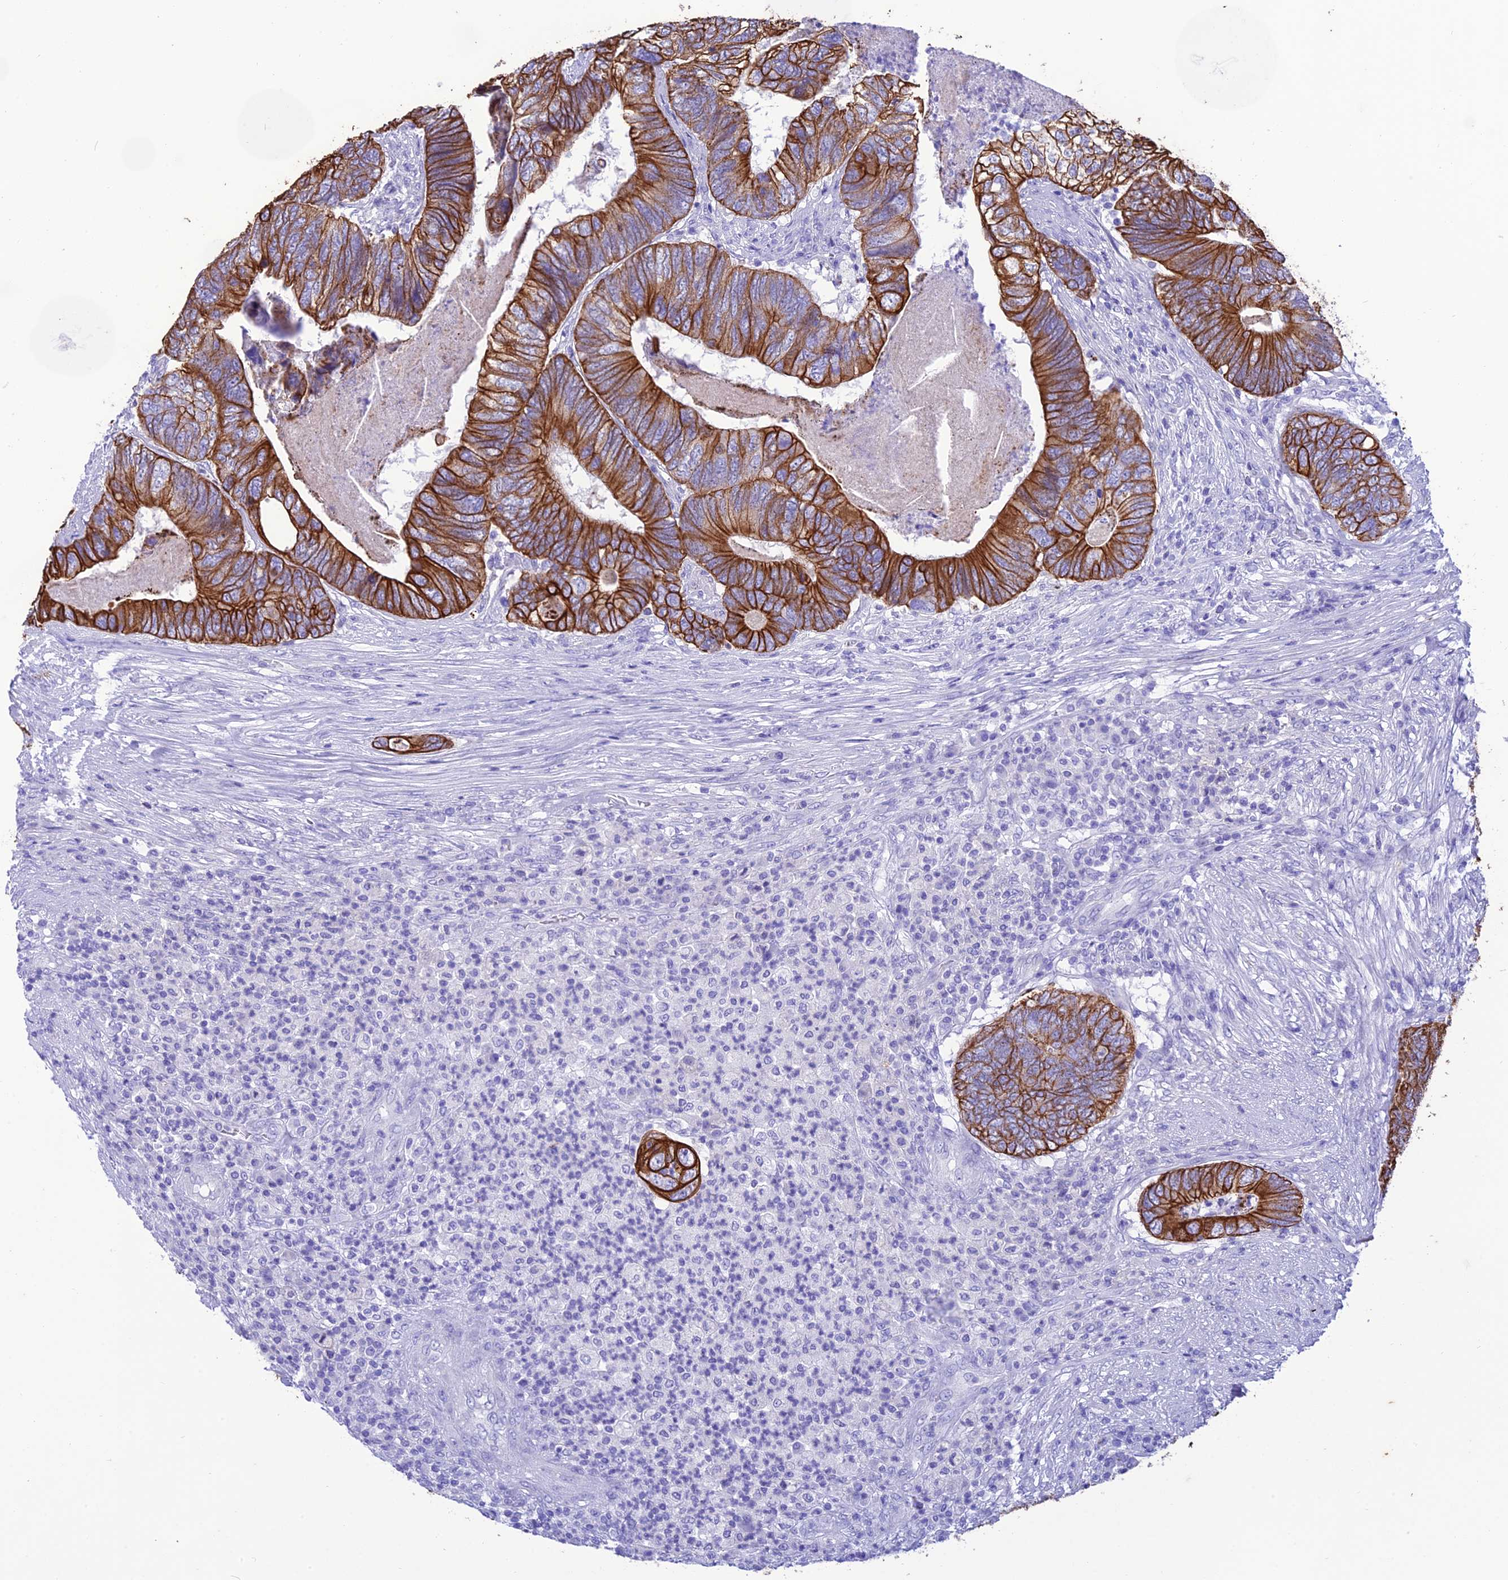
{"staining": {"intensity": "strong", "quantity": ">75%", "location": "cytoplasmic/membranous"}, "tissue": "colorectal cancer", "cell_type": "Tumor cells", "image_type": "cancer", "snomed": [{"axis": "morphology", "description": "Adenocarcinoma, NOS"}, {"axis": "topography", "description": "Colon"}], "caption": "The micrograph displays immunohistochemical staining of colorectal cancer (adenocarcinoma). There is strong cytoplasmic/membranous positivity is present in about >75% of tumor cells.", "gene": "VPS52", "patient": {"sex": "female", "age": 67}}